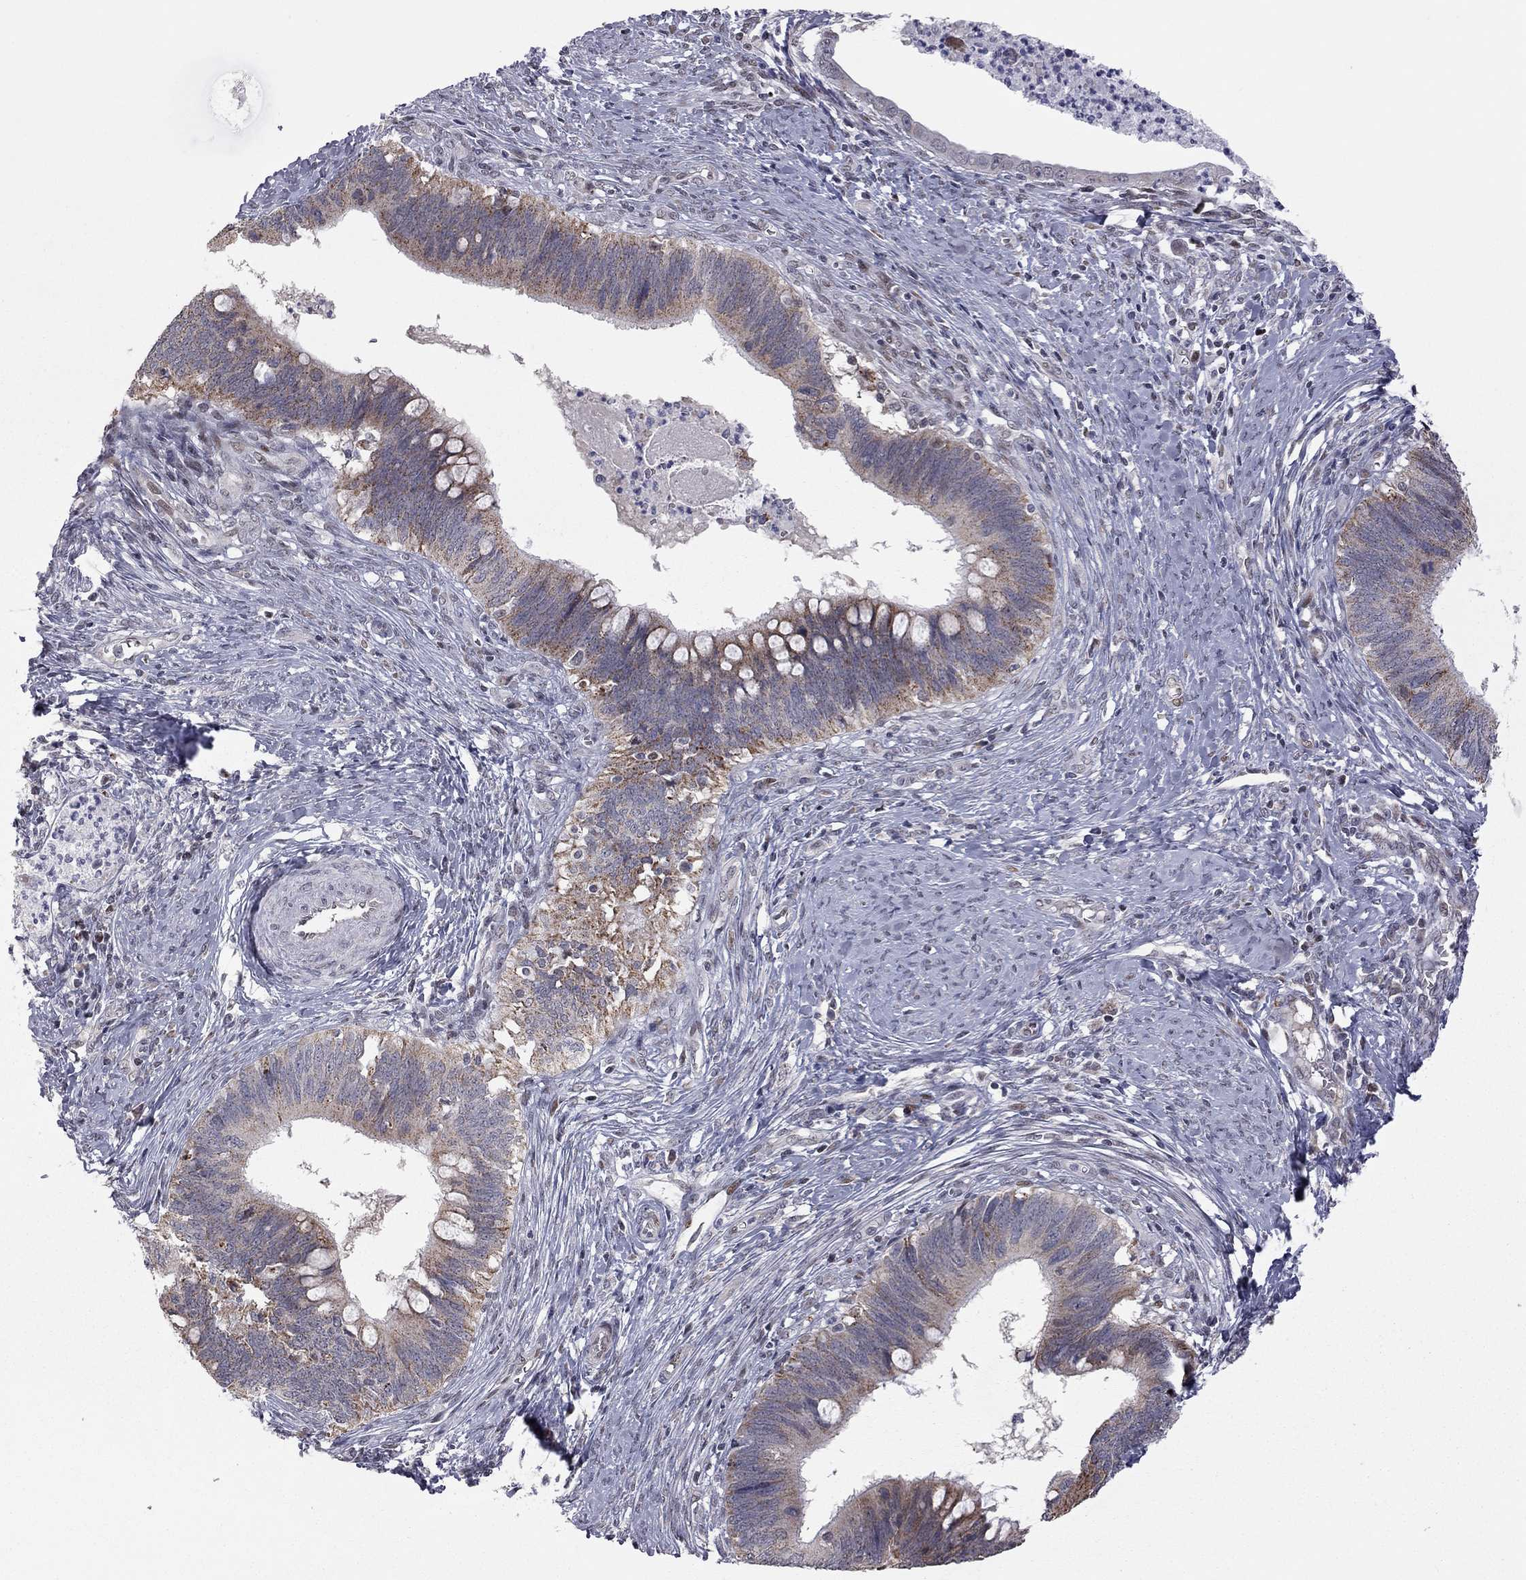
{"staining": {"intensity": "strong", "quantity": "<25%", "location": "cytoplasmic/membranous"}, "tissue": "cervical cancer", "cell_type": "Tumor cells", "image_type": "cancer", "snomed": [{"axis": "morphology", "description": "Adenocarcinoma, NOS"}, {"axis": "topography", "description": "Cervix"}], "caption": "An IHC histopathology image of tumor tissue is shown. Protein staining in brown labels strong cytoplasmic/membranous positivity in cervical adenocarcinoma within tumor cells.", "gene": "MC3R", "patient": {"sex": "female", "age": 42}}